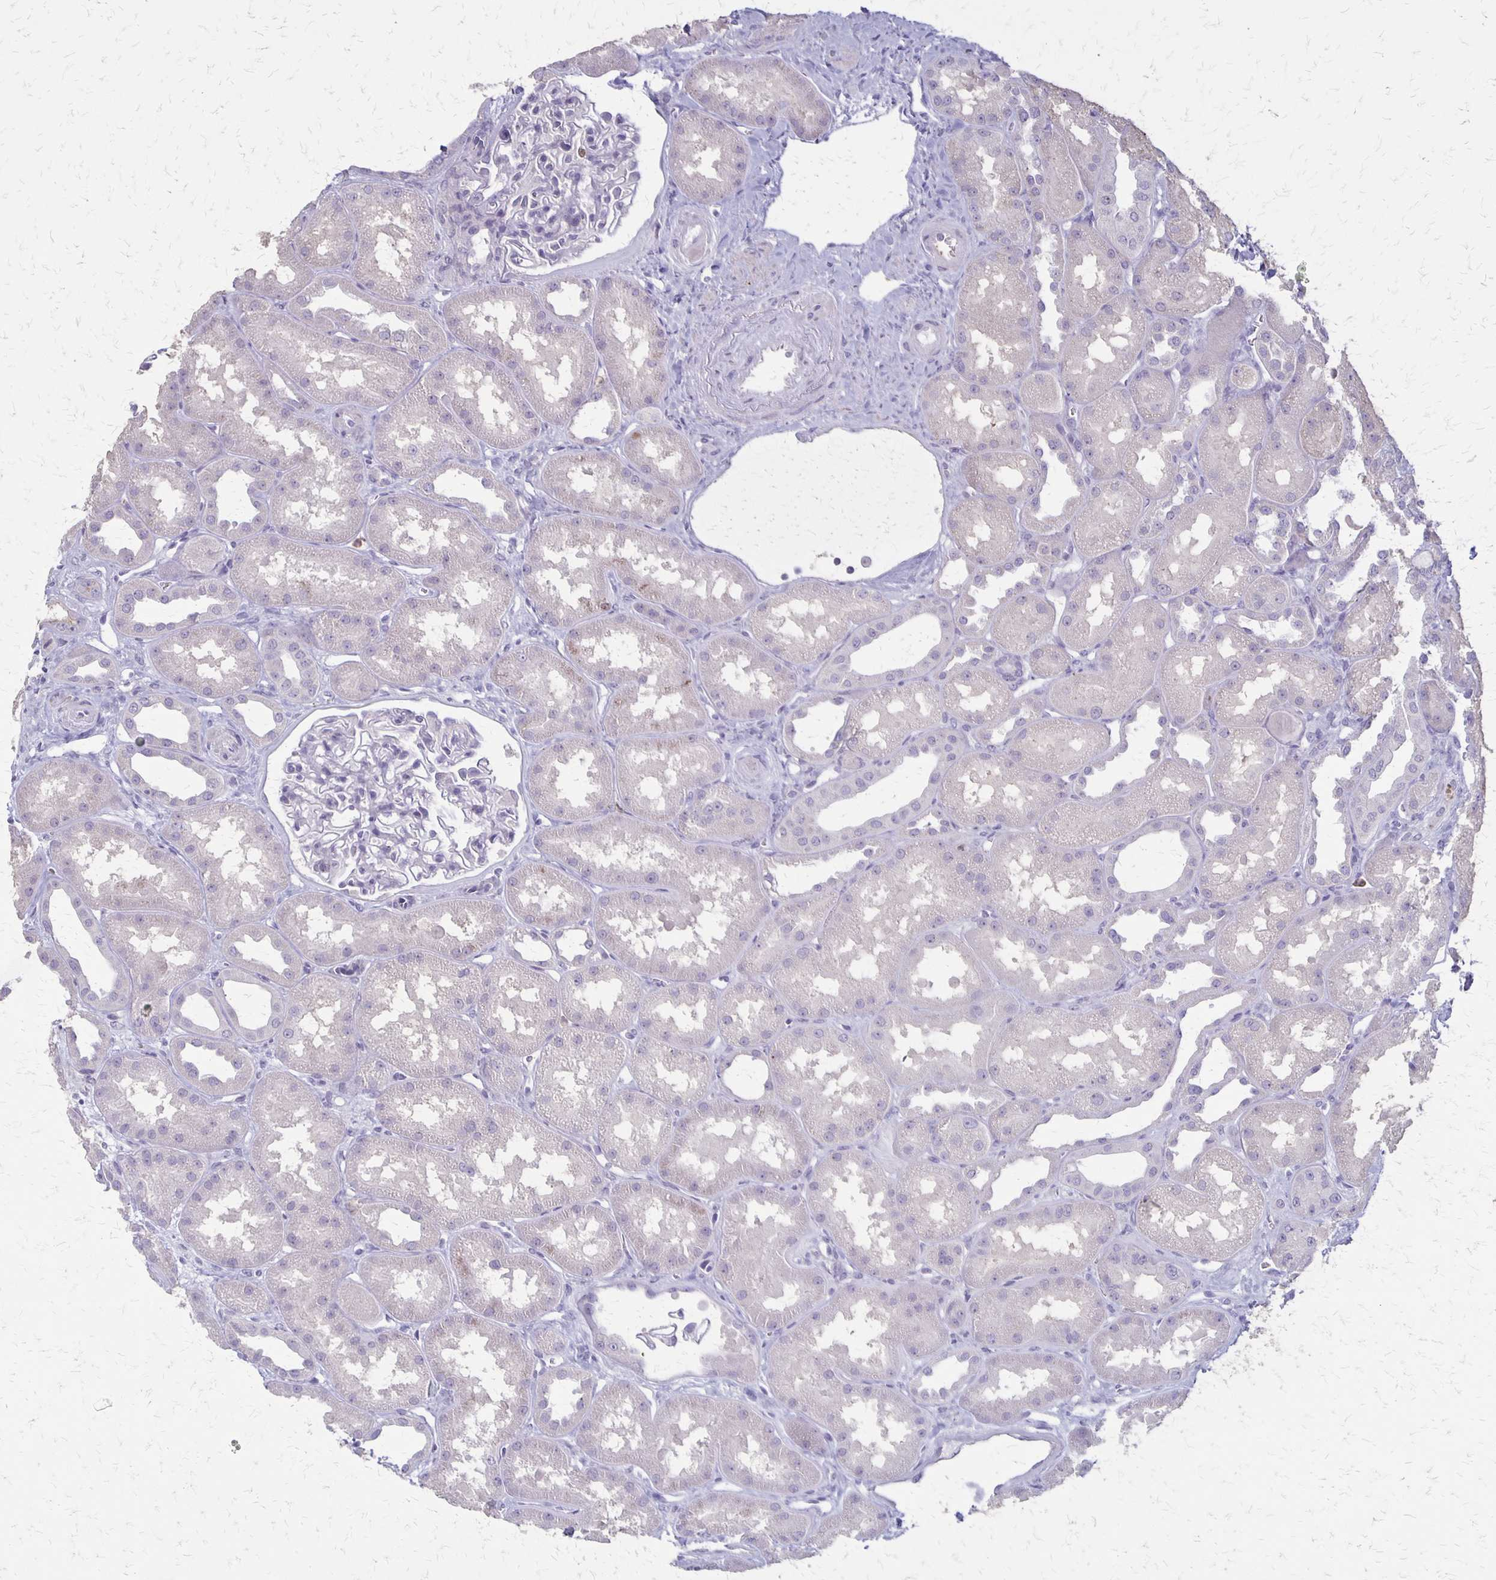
{"staining": {"intensity": "negative", "quantity": "none", "location": "none"}, "tissue": "kidney", "cell_type": "Cells in glomeruli", "image_type": "normal", "snomed": [{"axis": "morphology", "description": "Normal tissue, NOS"}, {"axis": "topography", "description": "Kidney"}], "caption": "This is an immunohistochemistry (IHC) micrograph of unremarkable human kidney. There is no positivity in cells in glomeruli.", "gene": "SEPTIN5", "patient": {"sex": "male", "age": 61}}